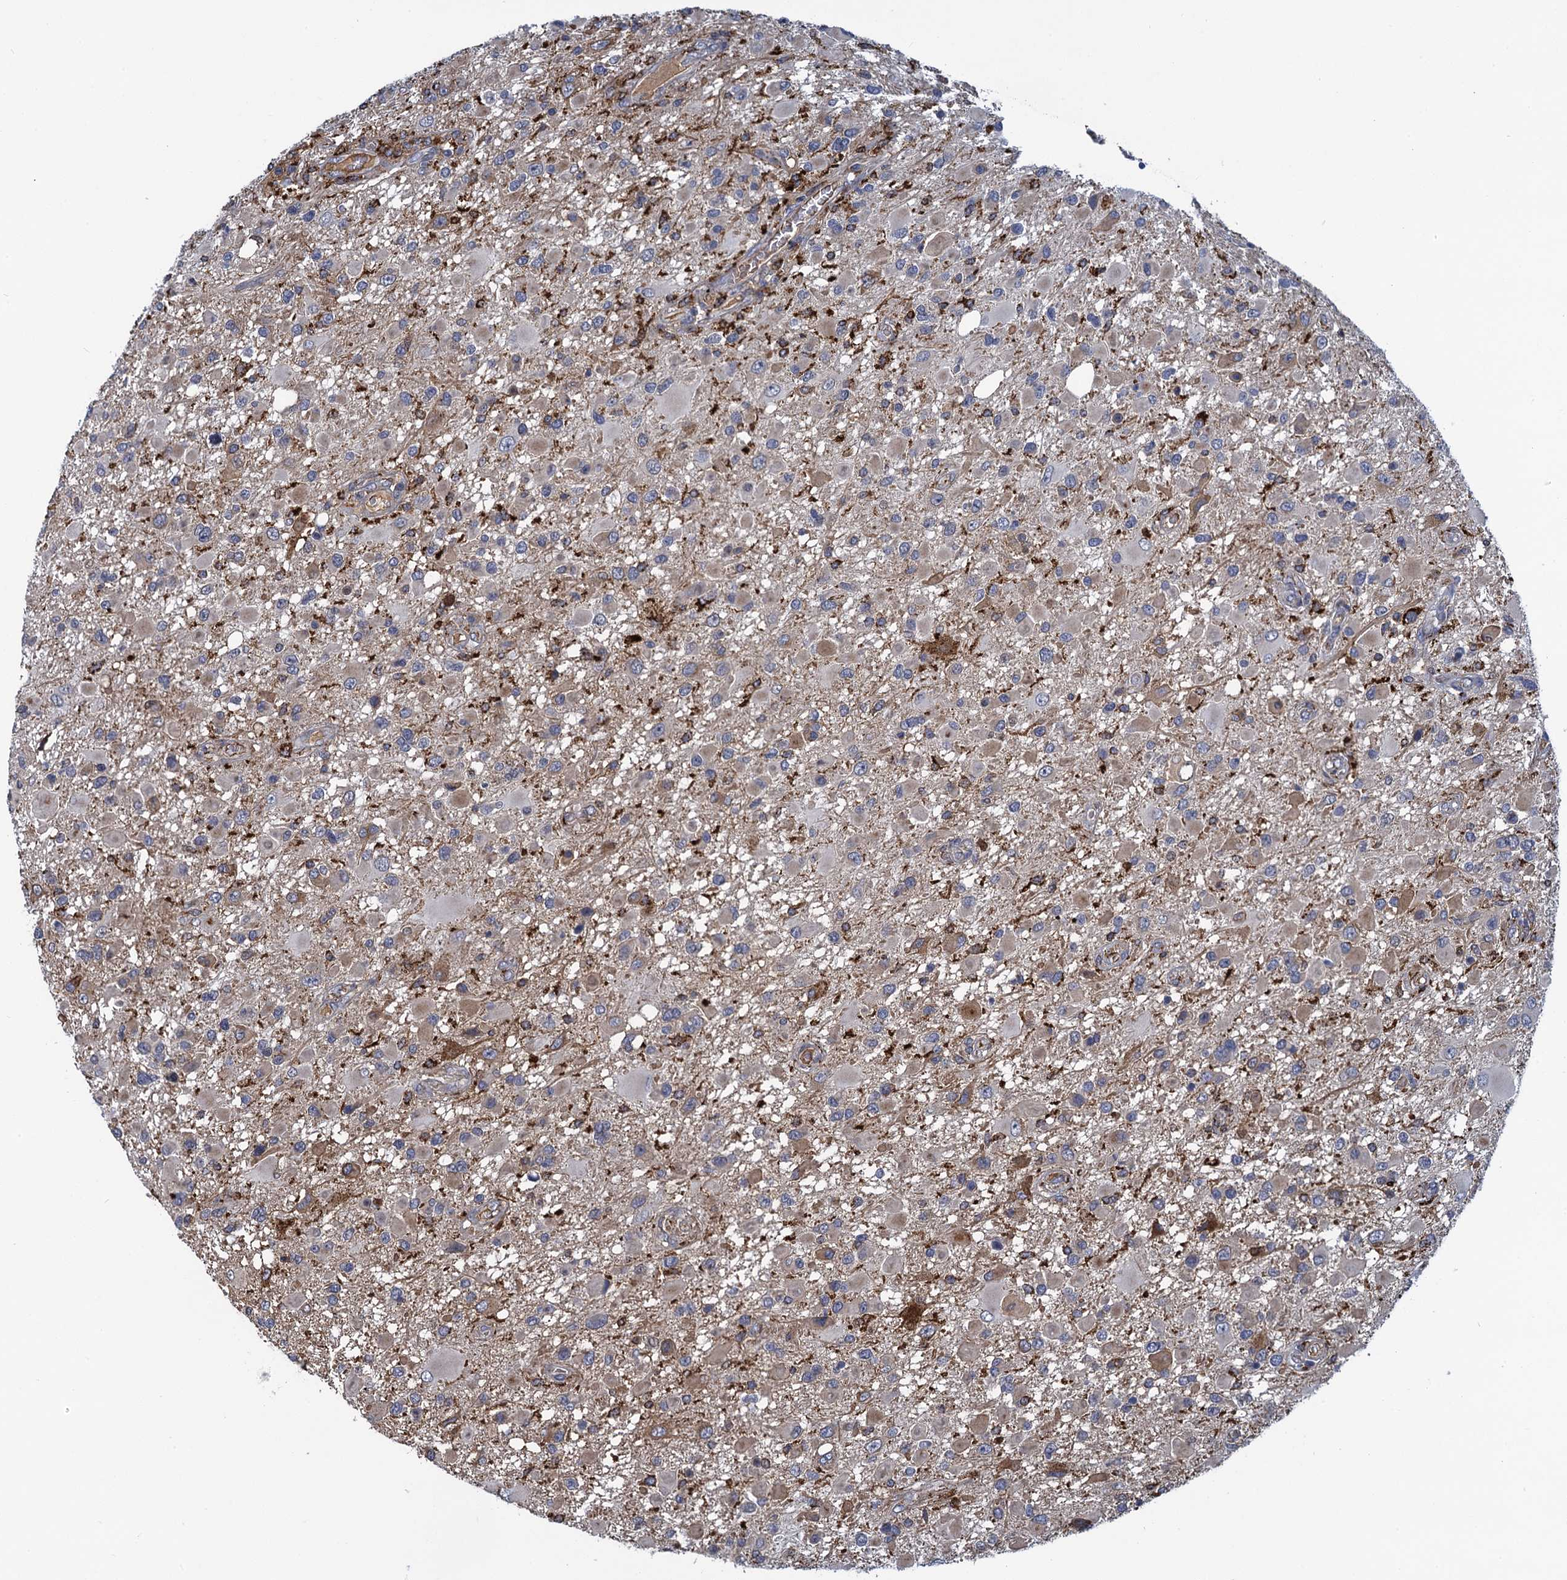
{"staining": {"intensity": "weak", "quantity": "<25%", "location": "cytoplasmic/membranous"}, "tissue": "glioma", "cell_type": "Tumor cells", "image_type": "cancer", "snomed": [{"axis": "morphology", "description": "Glioma, malignant, High grade"}, {"axis": "topography", "description": "Brain"}], "caption": "IHC histopathology image of human malignant high-grade glioma stained for a protein (brown), which demonstrates no expression in tumor cells.", "gene": "DNHD1", "patient": {"sex": "male", "age": 53}}